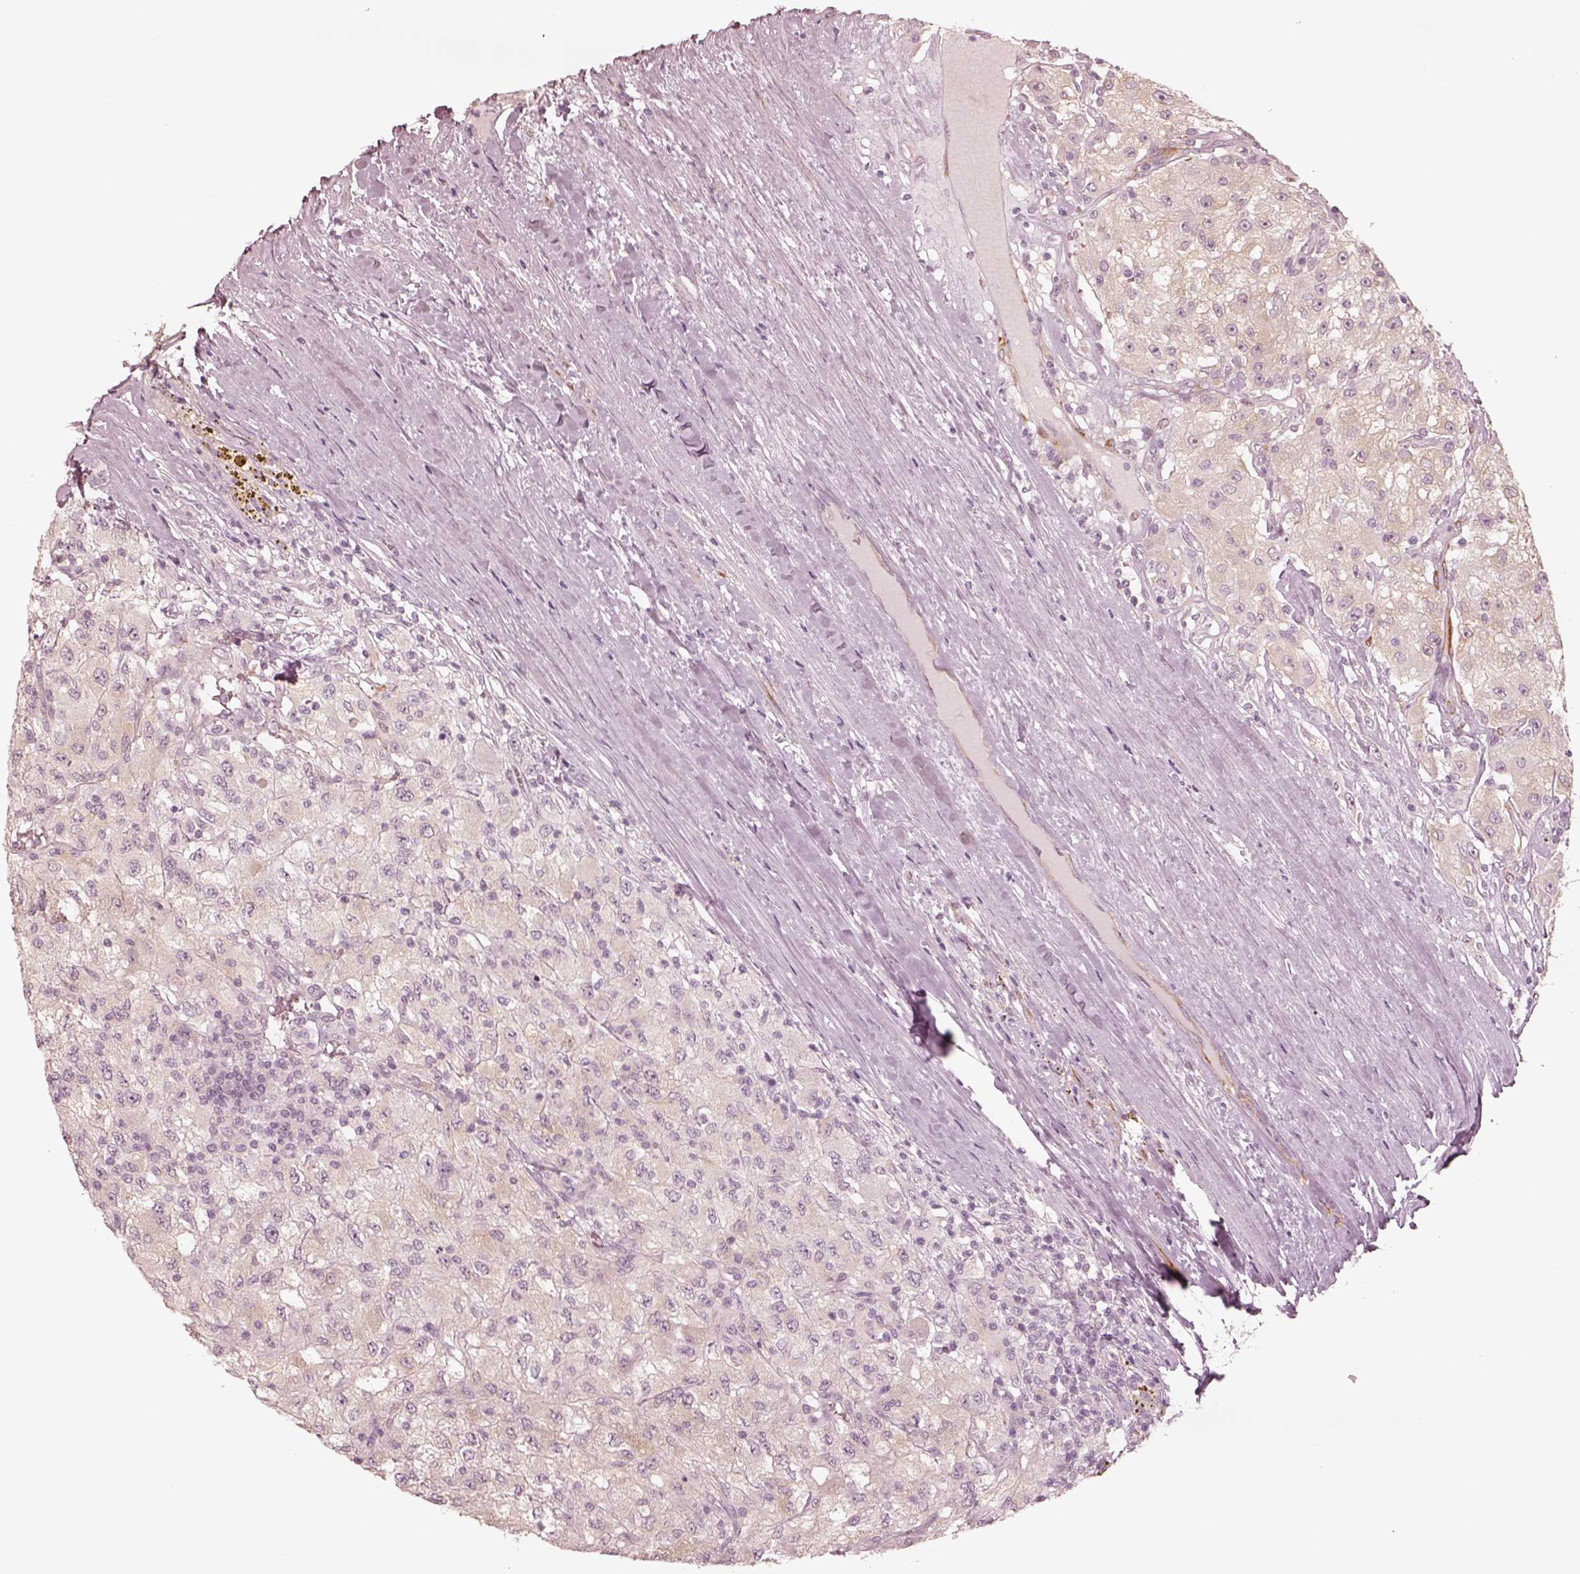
{"staining": {"intensity": "negative", "quantity": "none", "location": "none"}, "tissue": "renal cancer", "cell_type": "Tumor cells", "image_type": "cancer", "snomed": [{"axis": "morphology", "description": "Adenocarcinoma, NOS"}, {"axis": "topography", "description": "Kidney"}], "caption": "A high-resolution photomicrograph shows immunohistochemistry staining of adenocarcinoma (renal), which displays no significant staining in tumor cells.", "gene": "DNAAF9", "patient": {"sex": "female", "age": 67}}